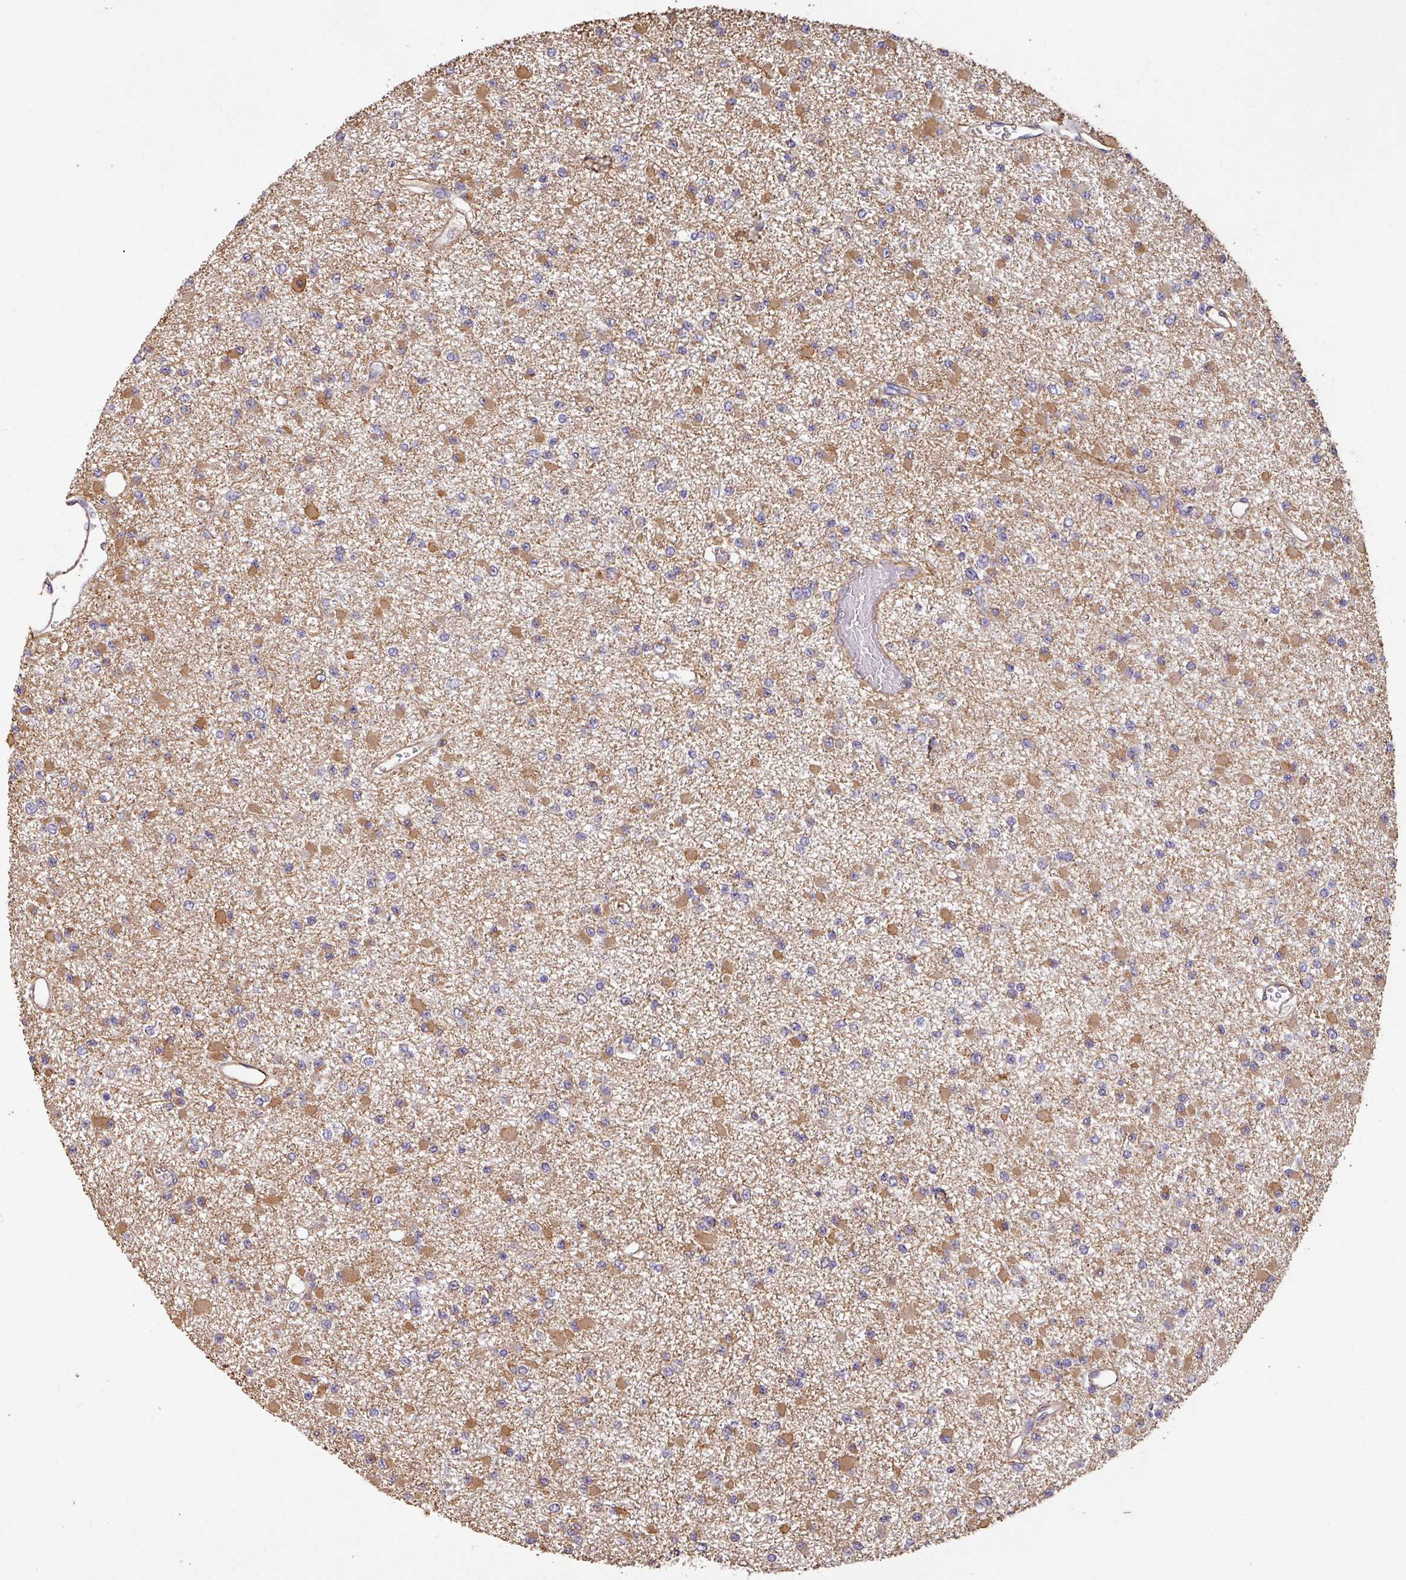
{"staining": {"intensity": "moderate", "quantity": "25%-75%", "location": "cytoplasmic/membranous"}, "tissue": "glioma", "cell_type": "Tumor cells", "image_type": "cancer", "snomed": [{"axis": "morphology", "description": "Glioma, malignant, Low grade"}, {"axis": "topography", "description": "Brain"}], "caption": "Protein staining of glioma tissue shows moderate cytoplasmic/membranous expression in approximately 25%-75% of tumor cells.", "gene": "ZNF280C", "patient": {"sex": "female", "age": 22}}